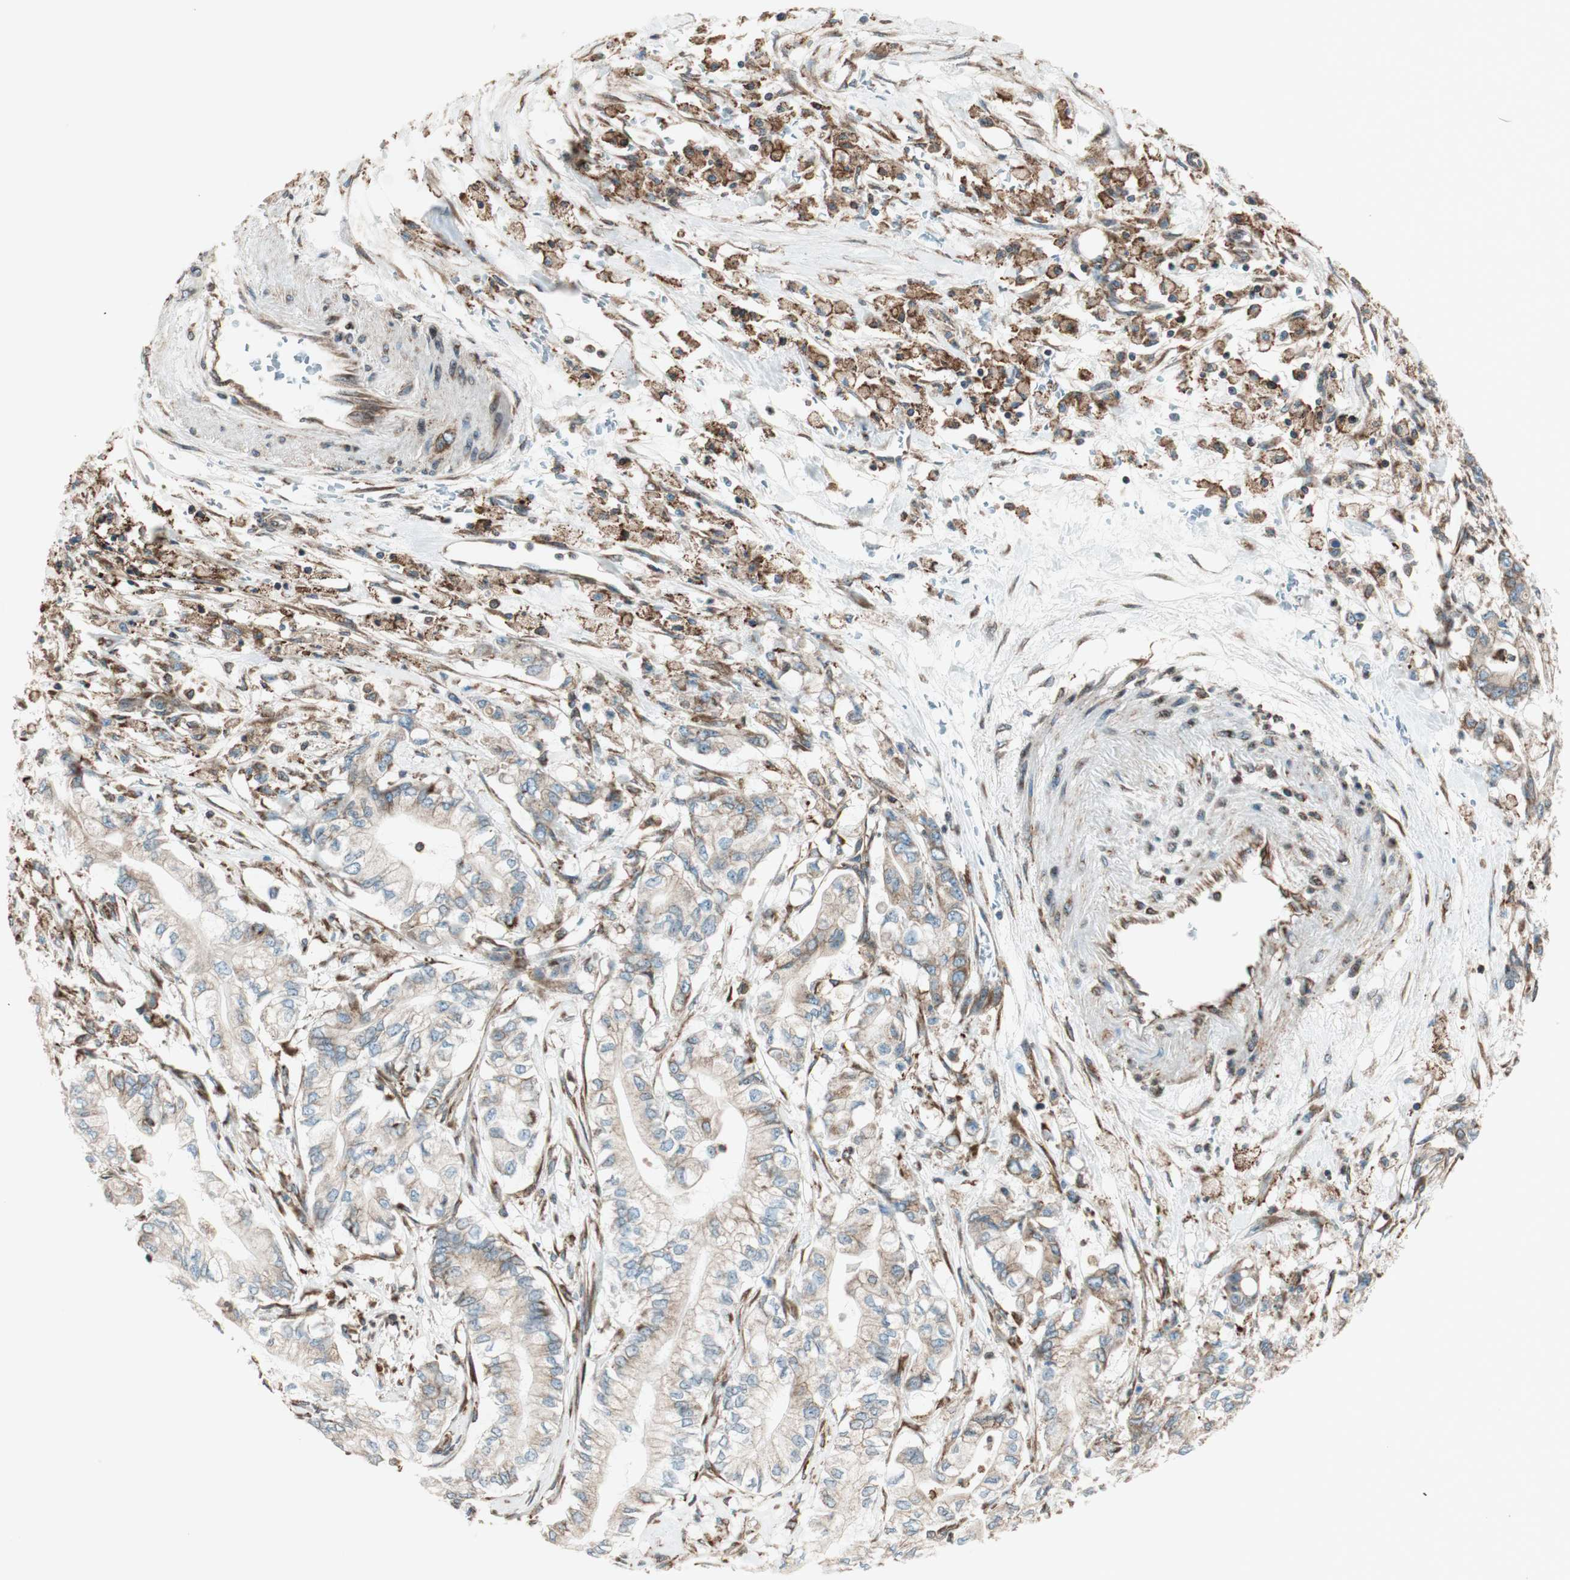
{"staining": {"intensity": "weak", "quantity": ">75%", "location": "cytoplasmic/membranous"}, "tissue": "pancreatic cancer", "cell_type": "Tumor cells", "image_type": "cancer", "snomed": [{"axis": "morphology", "description": "Adenocarcinoma, NOS"}, {"axis": "topography", "description": "Pancreas"}], "caption": "Protein analysis of pancreatic cancer (adenocarcinoma) tissue displays weak cytoplasmic/membranous staining in about >75% of tumor cells. The staining was performed using DAB to visualize the protein expression in brown, while the nuclei were stained in blue with hematoxylin (Magnification: 20x).", "gene": "PRKCSH", "patient": {"sex": "male", "age": 70}}